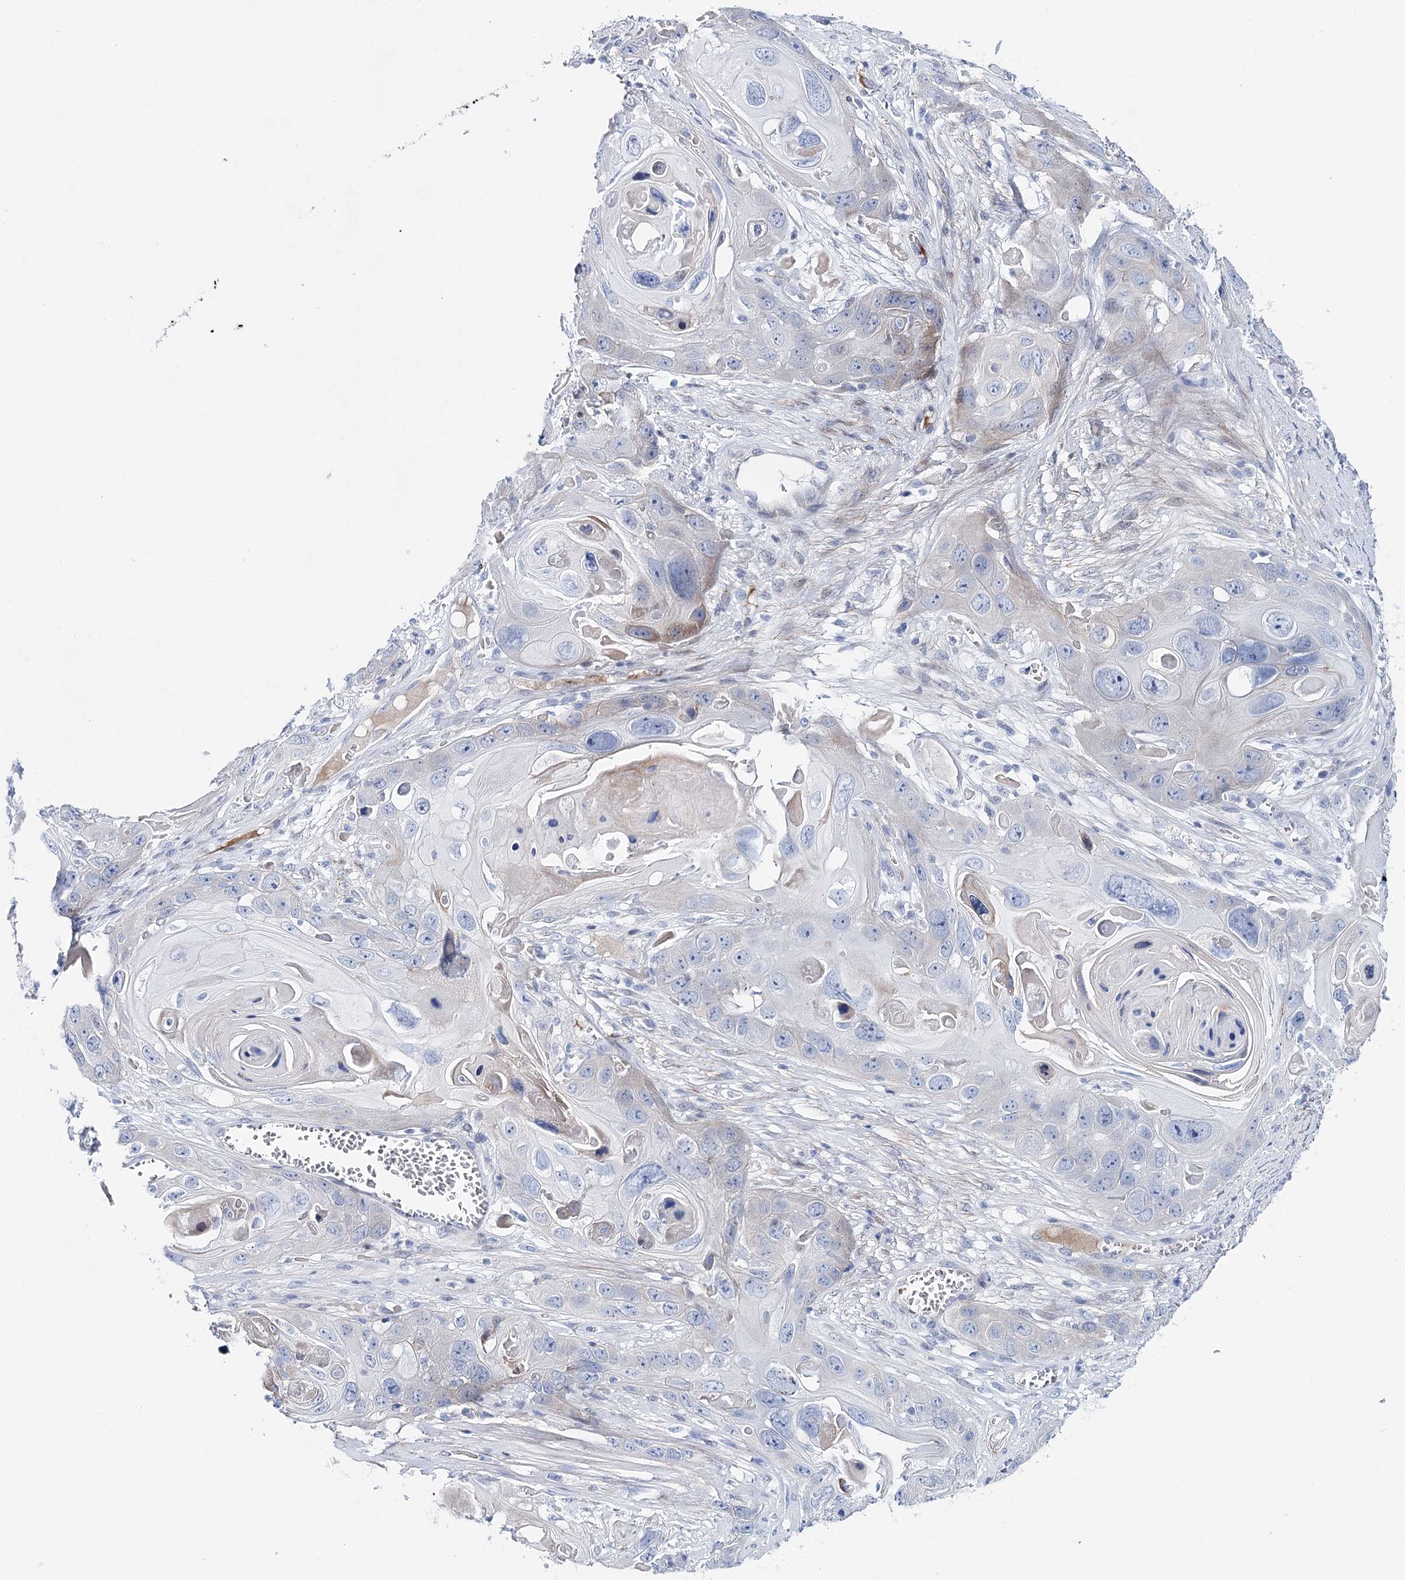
{"staining": {"intensity": "negative", "quantity": "none", "location": "none"}, "tissue": "skin cancer", "cell_type": "Tumor cells", "image_type": "cancer", "snomed": [{"axis": "morphology", "description": "Squamous cell carcinoma, NOS"}, {"axis": "topography", "description": "Skin"}], "caption": "Immunohistochemistry micrograph of skin squamous cell carcinoma stained for a protein (brown), which demonstrates no staining in tumor cells. (Stains: DAB IHC with hematoxylin counter stain, Microscopy: brightfield microscopy at high magnification).", "gene": "ANKRD23", "patient": {"sex": "male", "age": 55}}